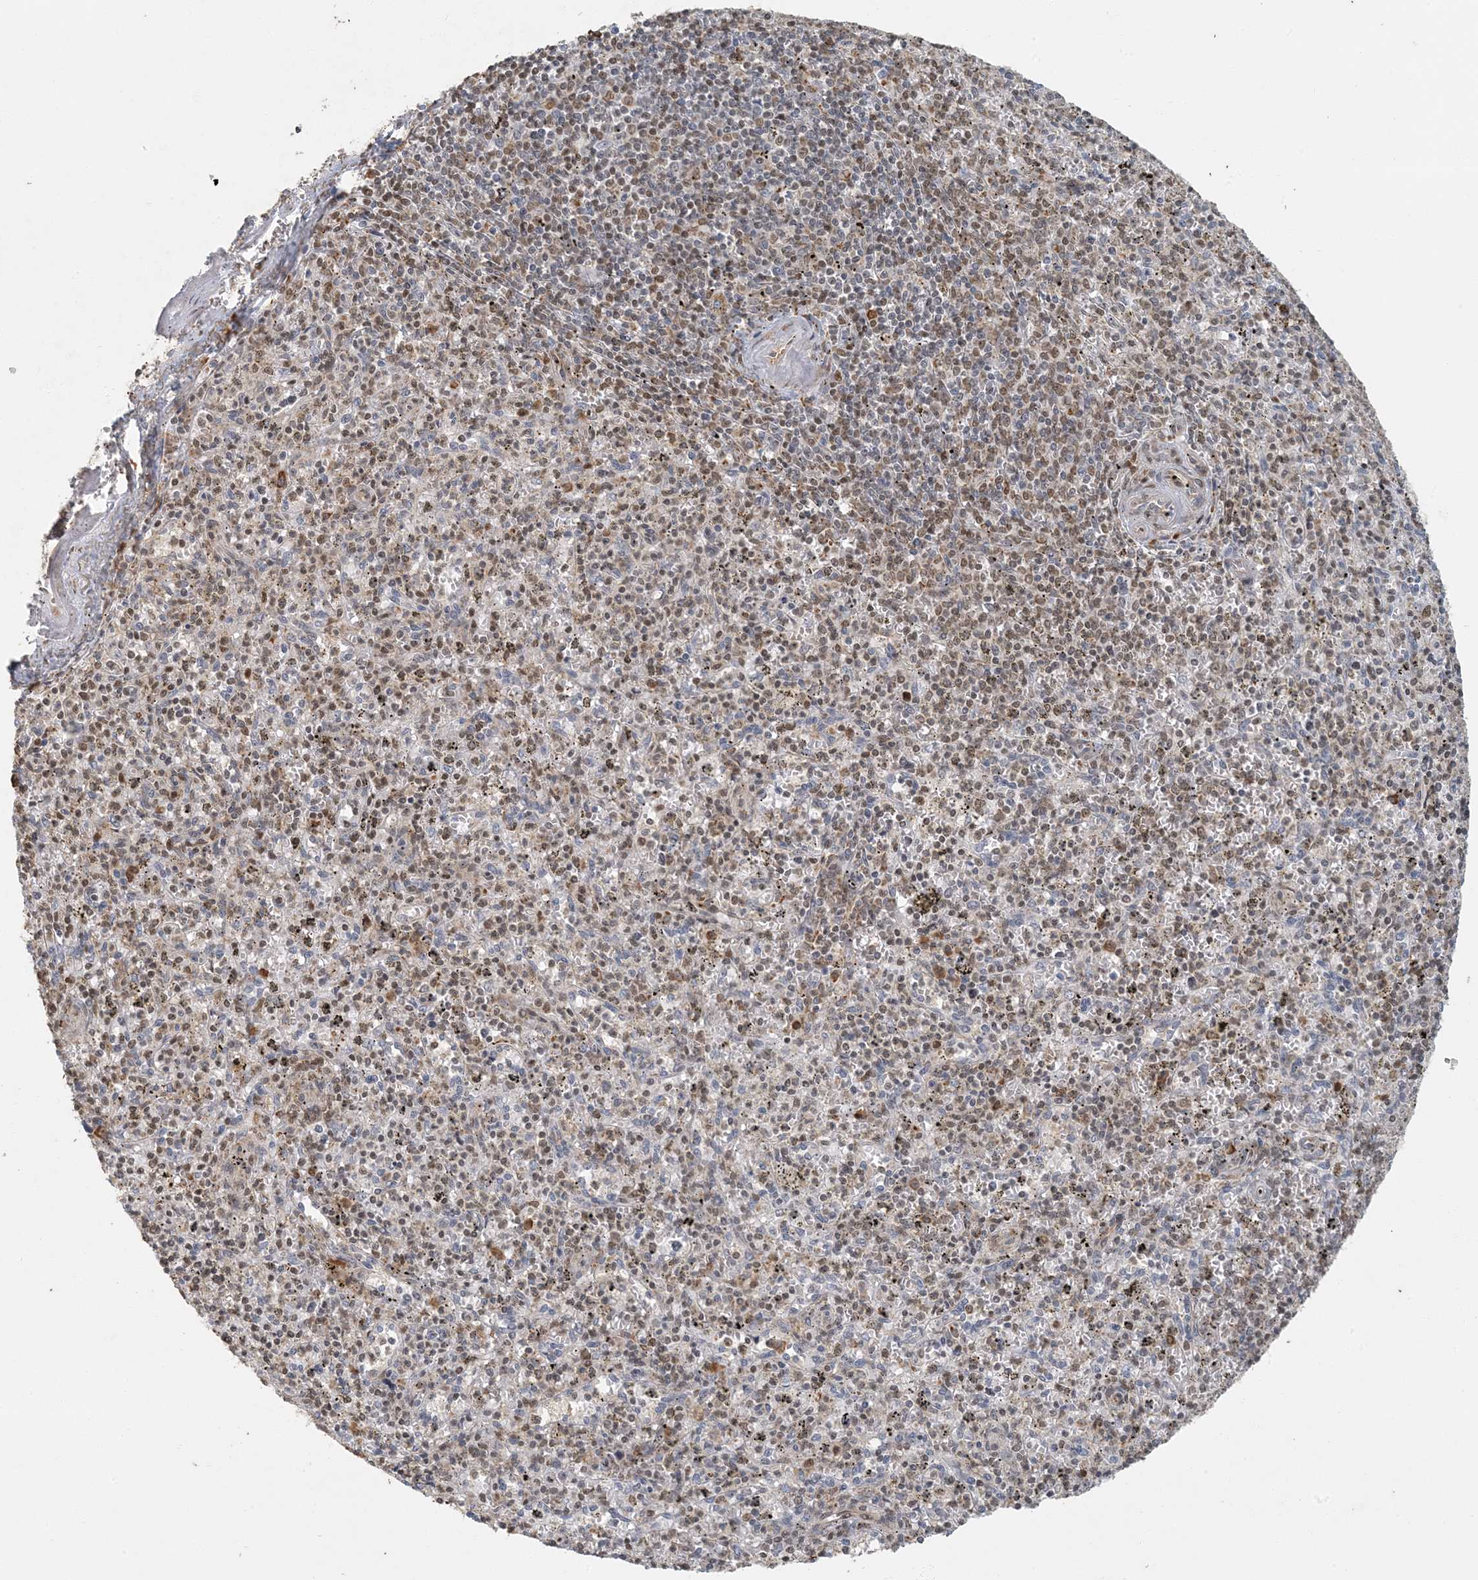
{"staining": {"intensity": "moderate", "quantity": "25%-75%", "location": "nuclear"}, "tissue": "spleen", "cell_type": "Cells in red pulp", "image_type": "normal", "snomed": [{"axis": "morphology", "description": "Normal tissue, NOS"}, {"axis": "topography", "description": "Spleen"}], "caption": "Moderate nuclear expression for a protein is appreciated in approximately 25%-75% of cells in red pulp of benign spleen using immunohistochemistry.", "gene": "AK9", "patient": {"sex": "male", "age": 72}}